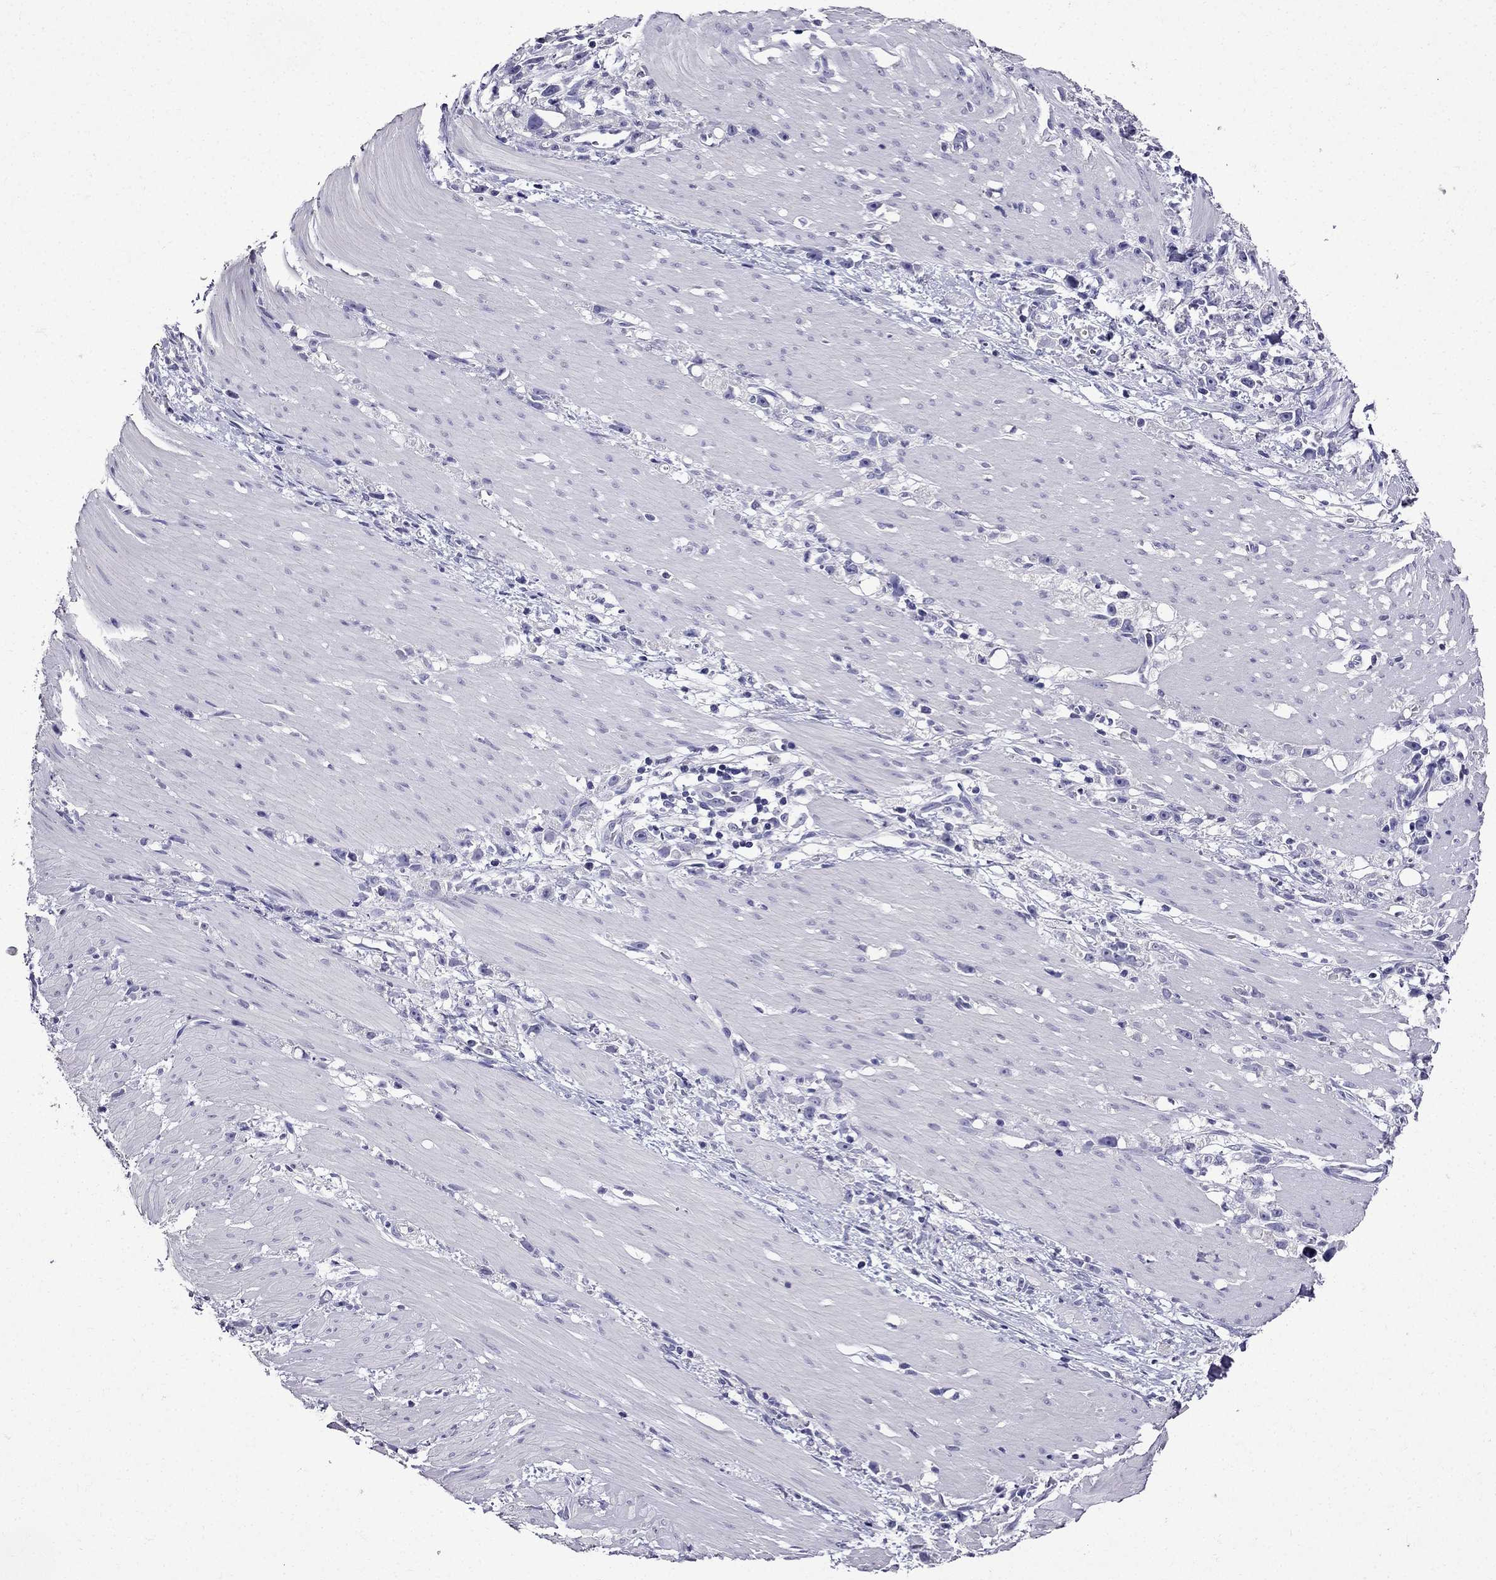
{"staining": {"intensity": "negative", "quantity": "none", "location": "none"}, "tissue": "stomach cancer", "cell_type": "Tumor cells", "image_type": "cancer", "snomed": [{"axis": "morphology", "description": "Adenocarcinoma, NOS"}, {"axis": "topography", "description": "Stomach"}], "caption": "This histopathology image is of stomach cancer stained with immunohistochemistry (IHC) to label a protein in brown with the nuclei are counter-stained blue. There is no positivity in tumor cells. Brightfield microscopy of immunohistochemistry (IHC) stained with DAB (3,3'-diaminobenzidine) (brown) and hematoxylin (blue), captured at high magnification.", "gene": "DNAH17", "patient": {"sex": "female", "age": 59}}